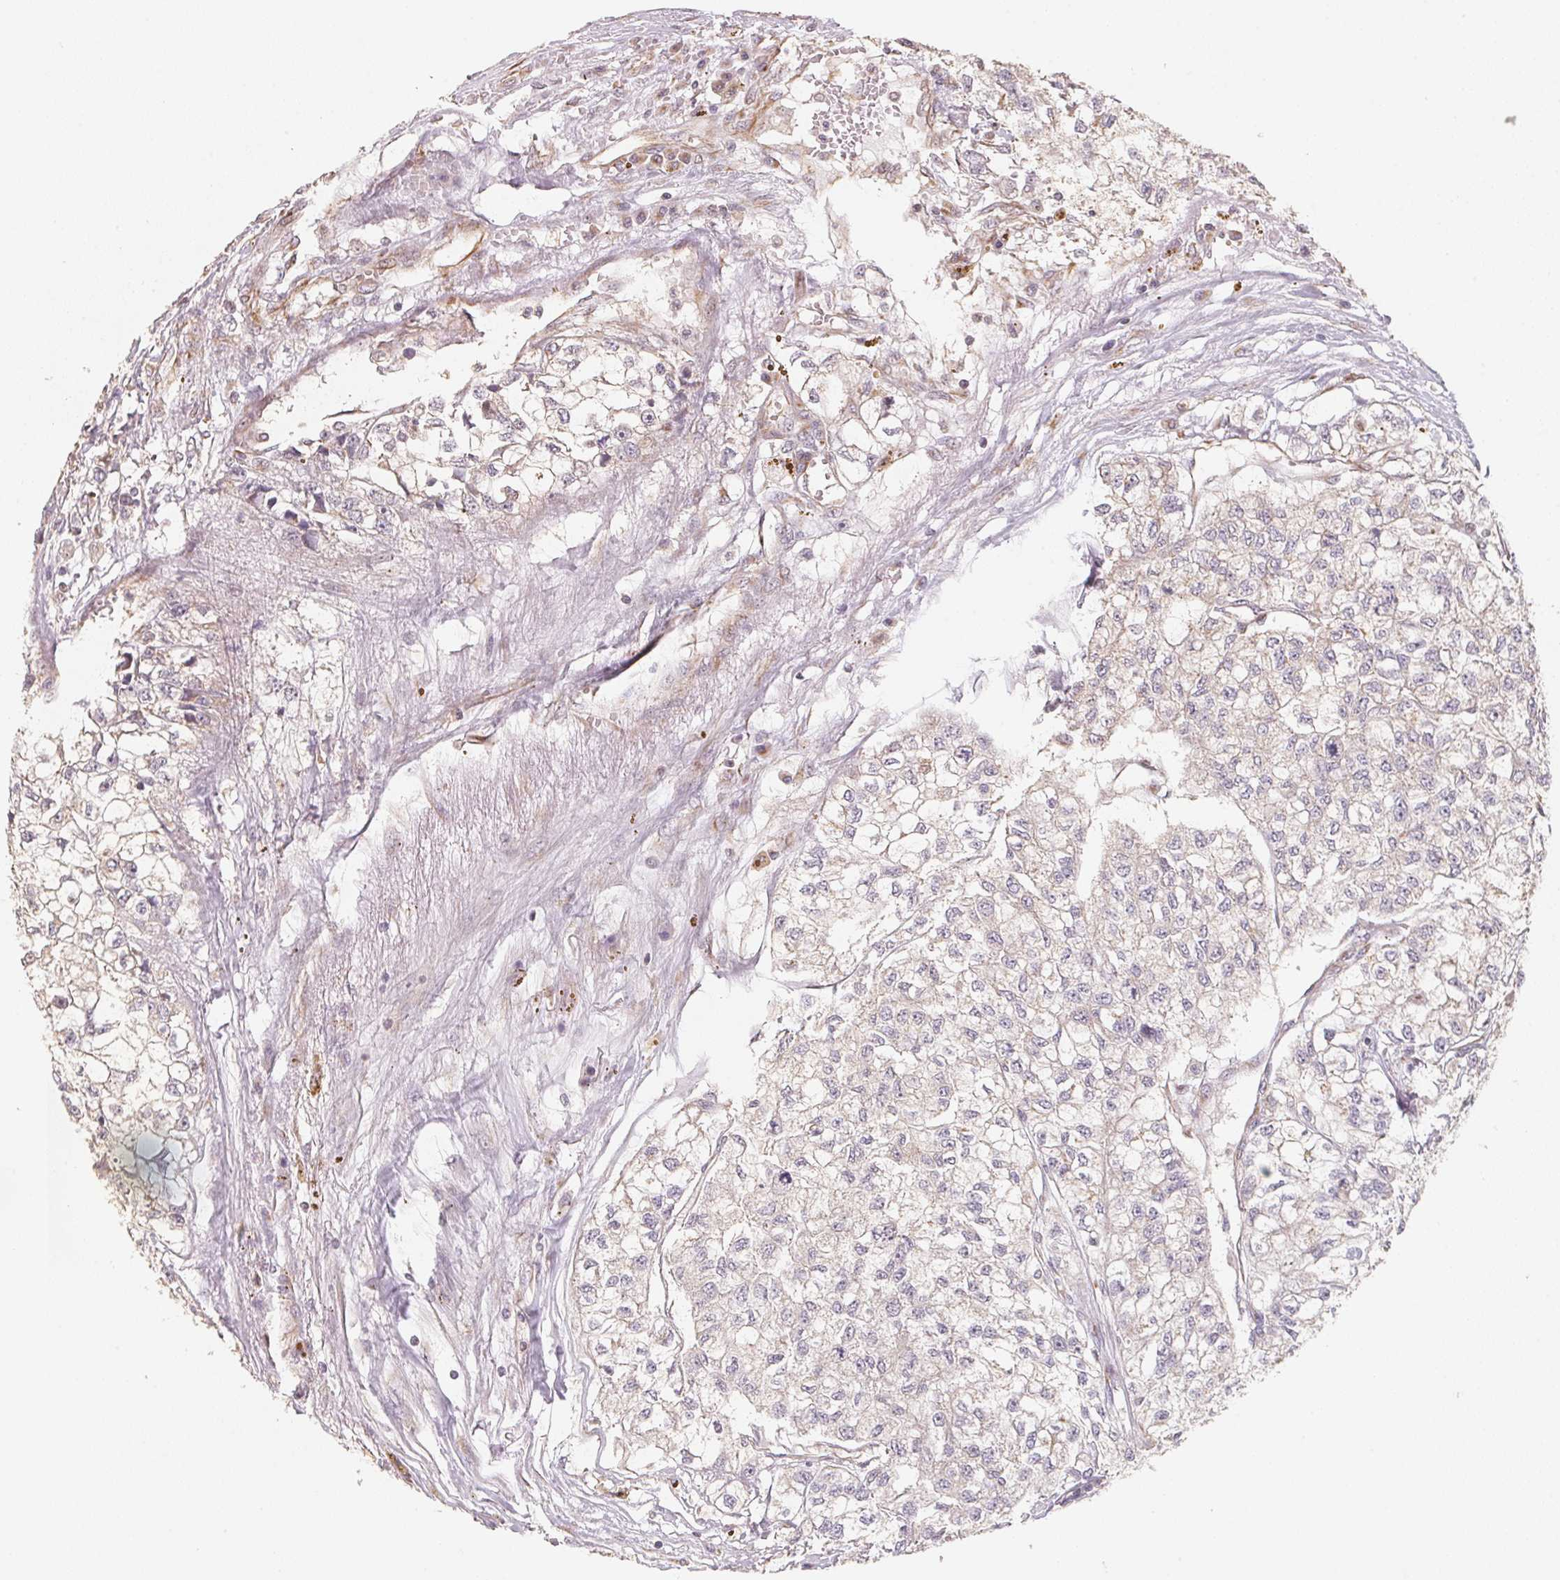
{"staining": {"intensity": "negative", "quantity": "none", "location": "none"}, "tissue": "renal cancer", "cell_type": "Tumor cells", "image_type": "cancer", "snomed": [{"axis": "morphology", "description": "Adenocarcinoma, NOS"}, {"axis": "topography", "description": "Kidney"}], "caption": "Micrograph shows no significant protein staining in tumor cells of renal adenocarcinoma.", "gene": "TSPAN12", "patient": {"sex": "male", "age": 56}}